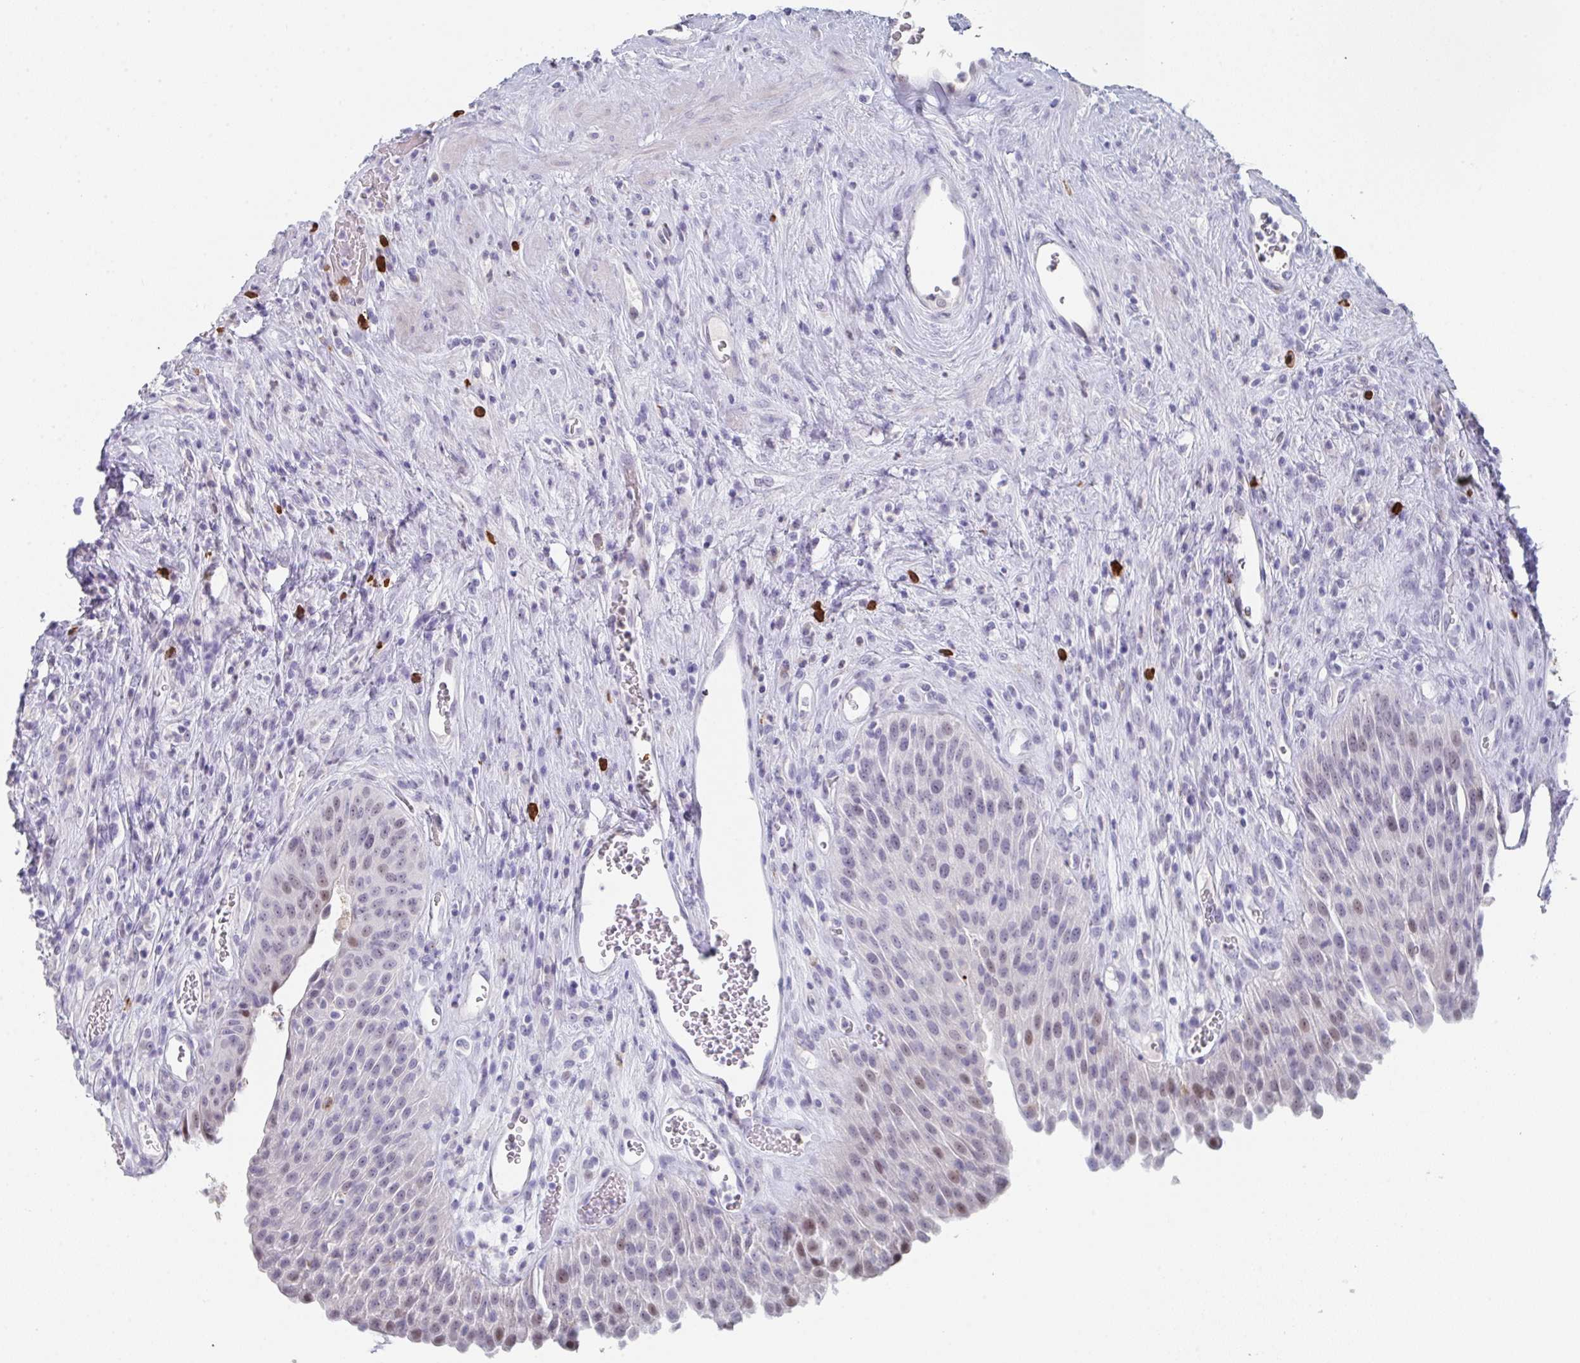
{"staining": {"intensity": "weak", "quantity": "<25%", "location": "nuclear"}, "tissue": "urinary bladder", "cell_type": "Urothelial cells", "image_type": "normal", "snomed": [{"axis": "morphology", "description": "Normal tissue, NOS"}, {"axis": "topography", "description": "Urinary bladder"}], "caption": "Image shows no protein positivity in urothelial cells of benign urinary bladder.", "gene": "RUBCN", "patient": {"sex": "female", "age": 56}}